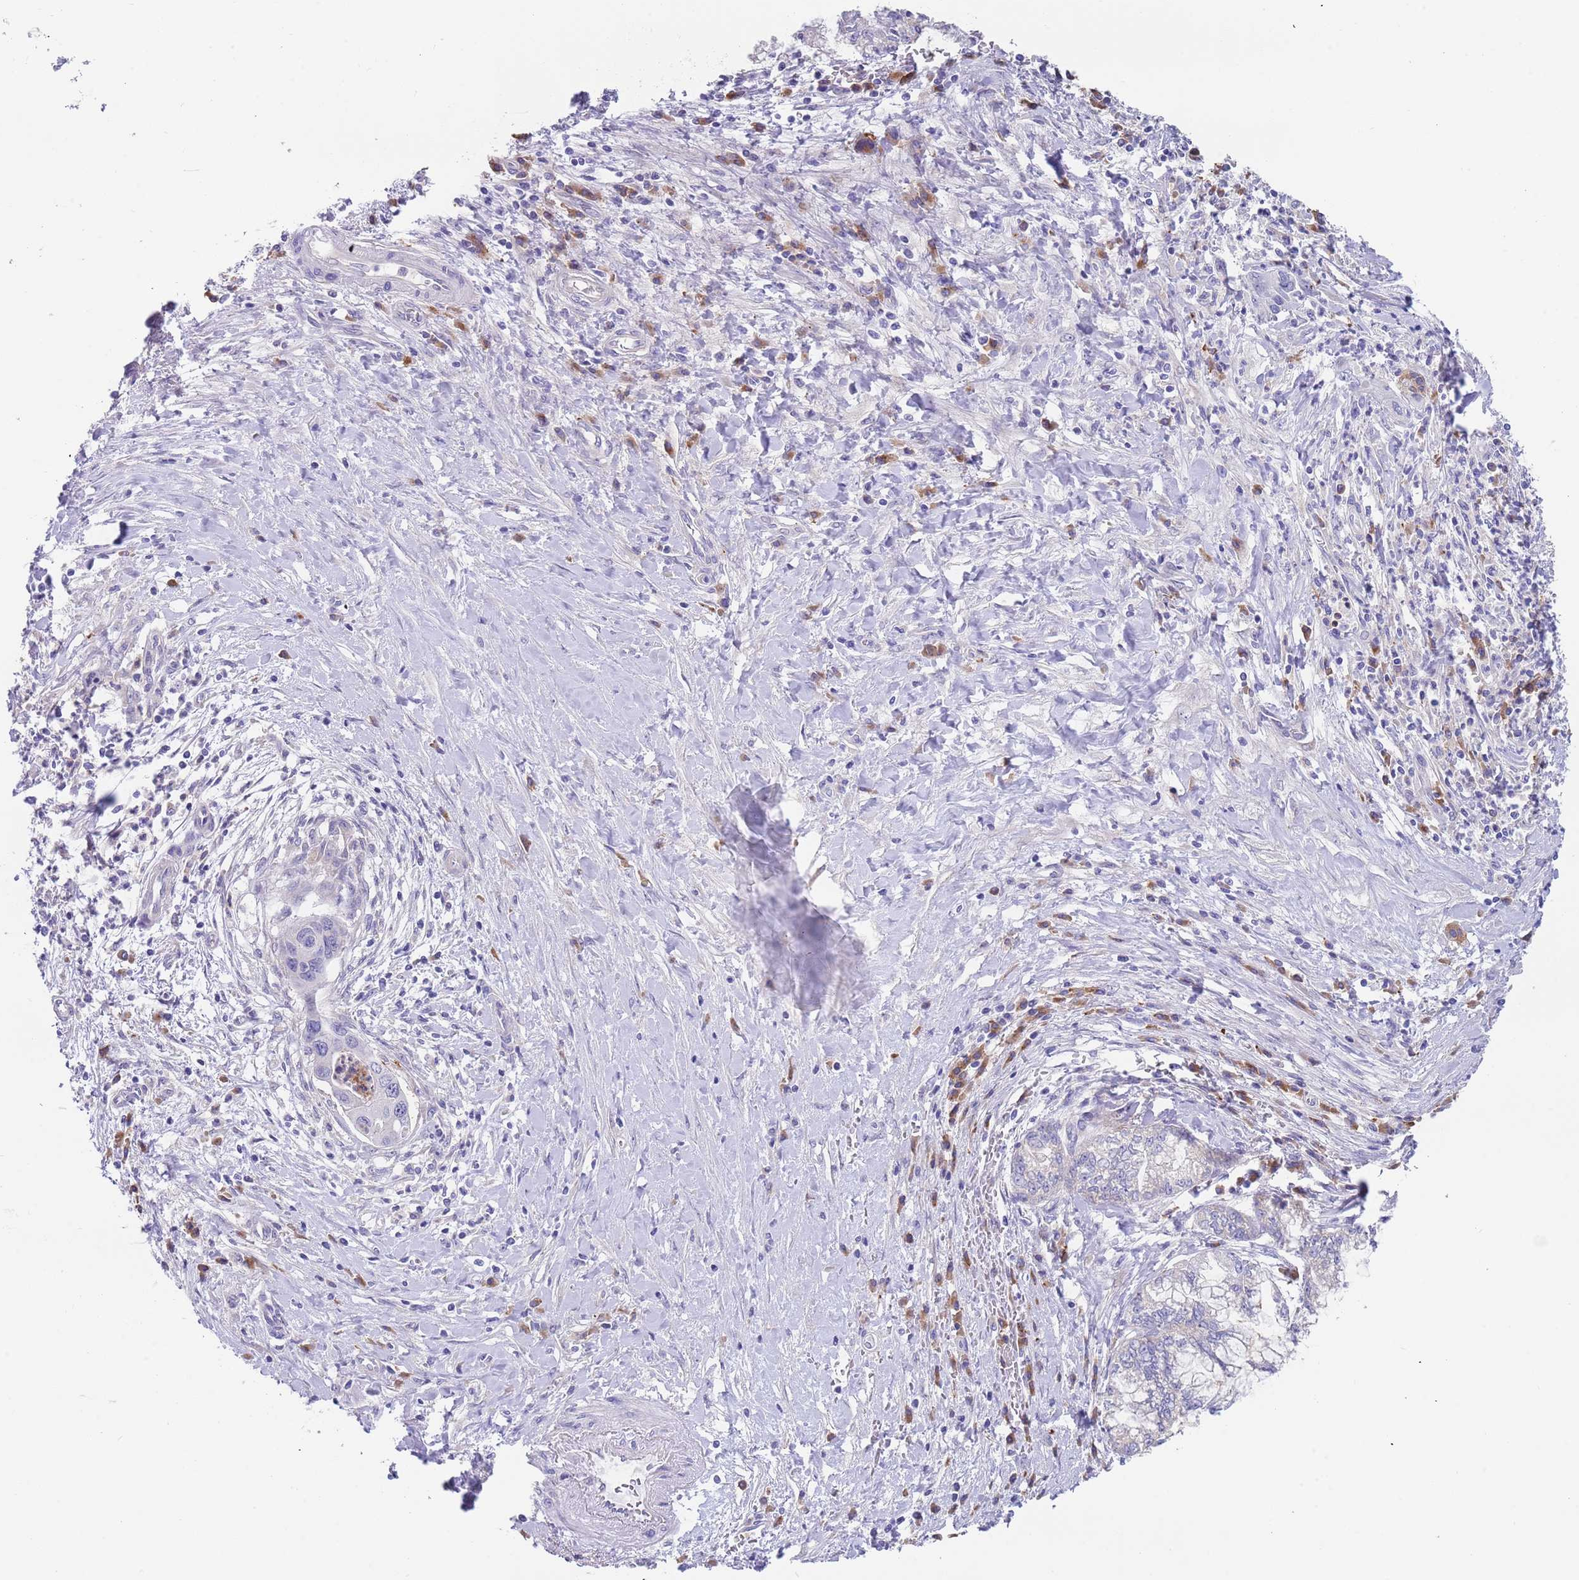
{"staining": {"intensity": "negative", "quantity": "none", "location": "none"}, "tissue": "pancreatic cancer", "cell_type": "Tumor cells", "image_type": "cancer", "snomed": [{"axis": "morphology", "description": "Adenocarcinoma, NOS"}, {"axis": "topography", "description": "Pancreas"}], "caption": "Immunohistochemistry (IHC) of pancreatic cancer (adenocarcinoma) exhibits no expression in tumor cells. (Immunohistochemistry (IHC), brightfield microscopy, high magnification).", "gene": "TYW1", "patient": {"sex": "male", "age": 73}}